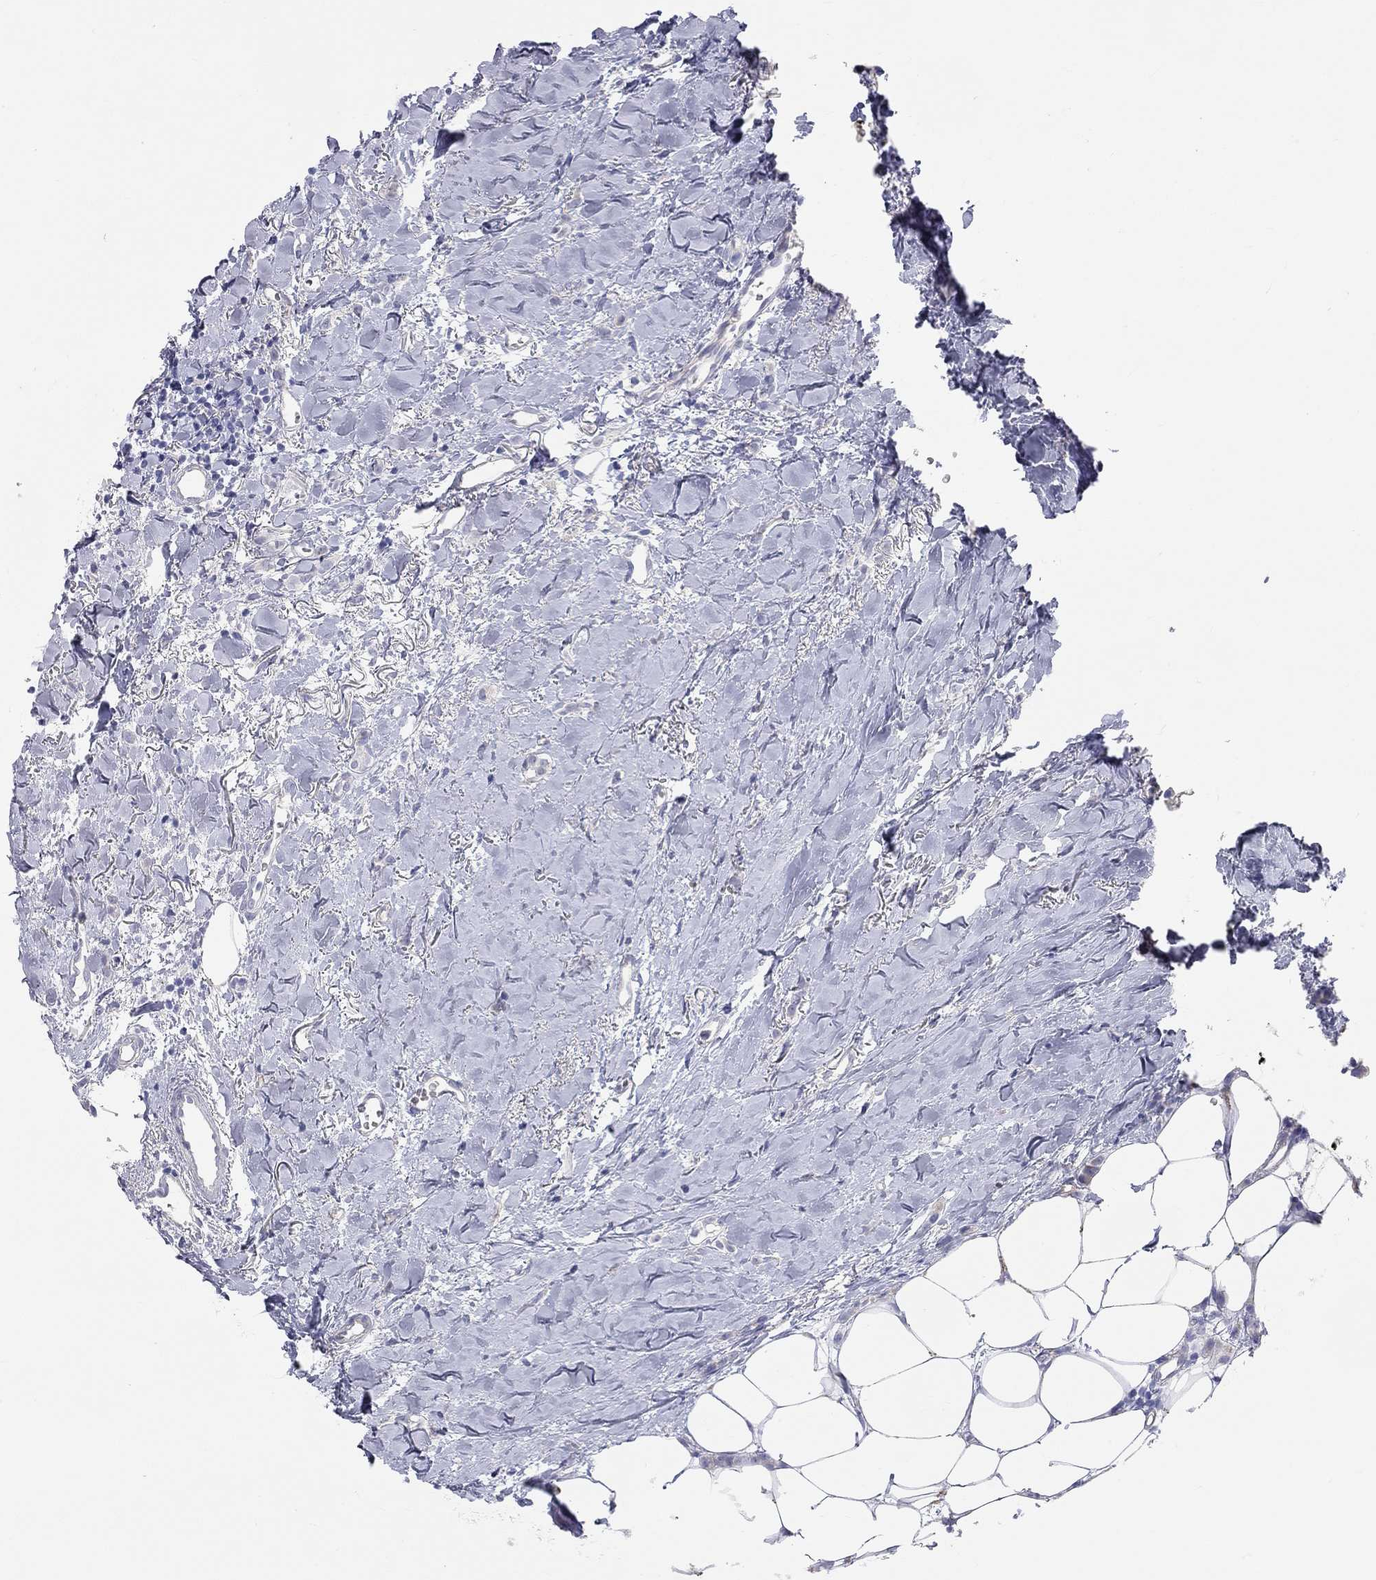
{"staining": {"intensity": "negative", "quantity": "none", "location": "none"}, "tissue": "breast cancer", "cell_type": "Tumor cells", "image_type": "cancer", "snomed": [{"axis": "morphology", "description": "Duct carcinoma"}, {"axis": "topography", "description": "Breast"}], "caption": "Immunohistochemistry of breast cancer demonstrates no positivity in tumor cells.", "gene": "ST7L", "patient": {"sex": "female", "age": 85}}